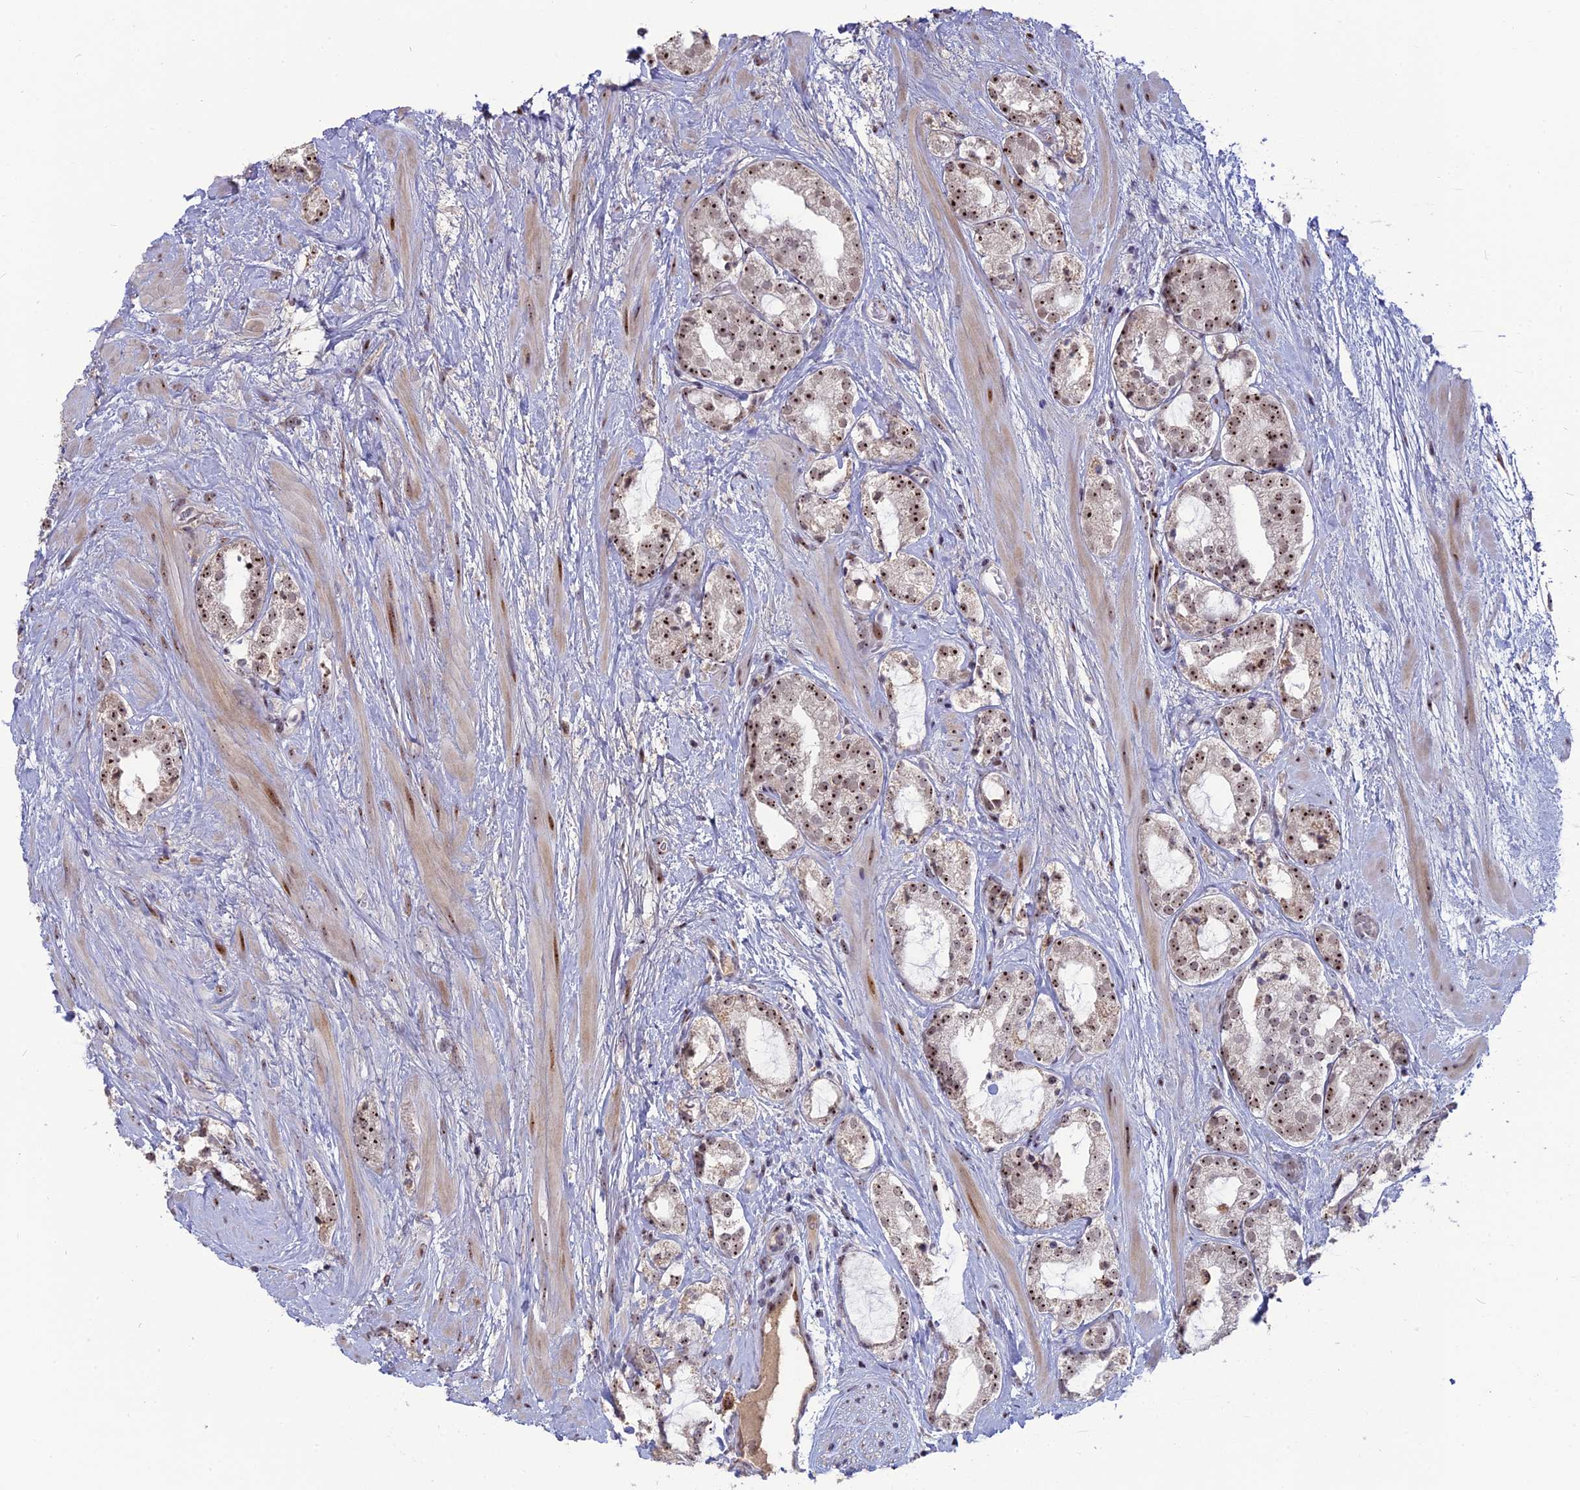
{"staining": {"intensity": "strong", "quantity": "25%-75%", "location": "nuclear"}, "tissue": "prostate cancer", "cell_type": "Tumor cells", "image_type": "cancer", "snomed": [{"axis": "morphology", "description": "Adenocarcinoma, High grade"}, {"axis": "topography", "description": "Prostate"}], "caption": "Protein expression analysis of human prostate cancer (adenocarcinoma (high-grade)) reveals strong nuclear positivity in approximately 25%-75% of tumor cells. The protein of interest is stained brown, and the nuclei are stained in blue (DAB (3,3'-diaminobenzidine) IHC with brightfield microscopy, high magnification).", "gene": "FAM131A", "patient": {"sex": "male", "age": 64}}